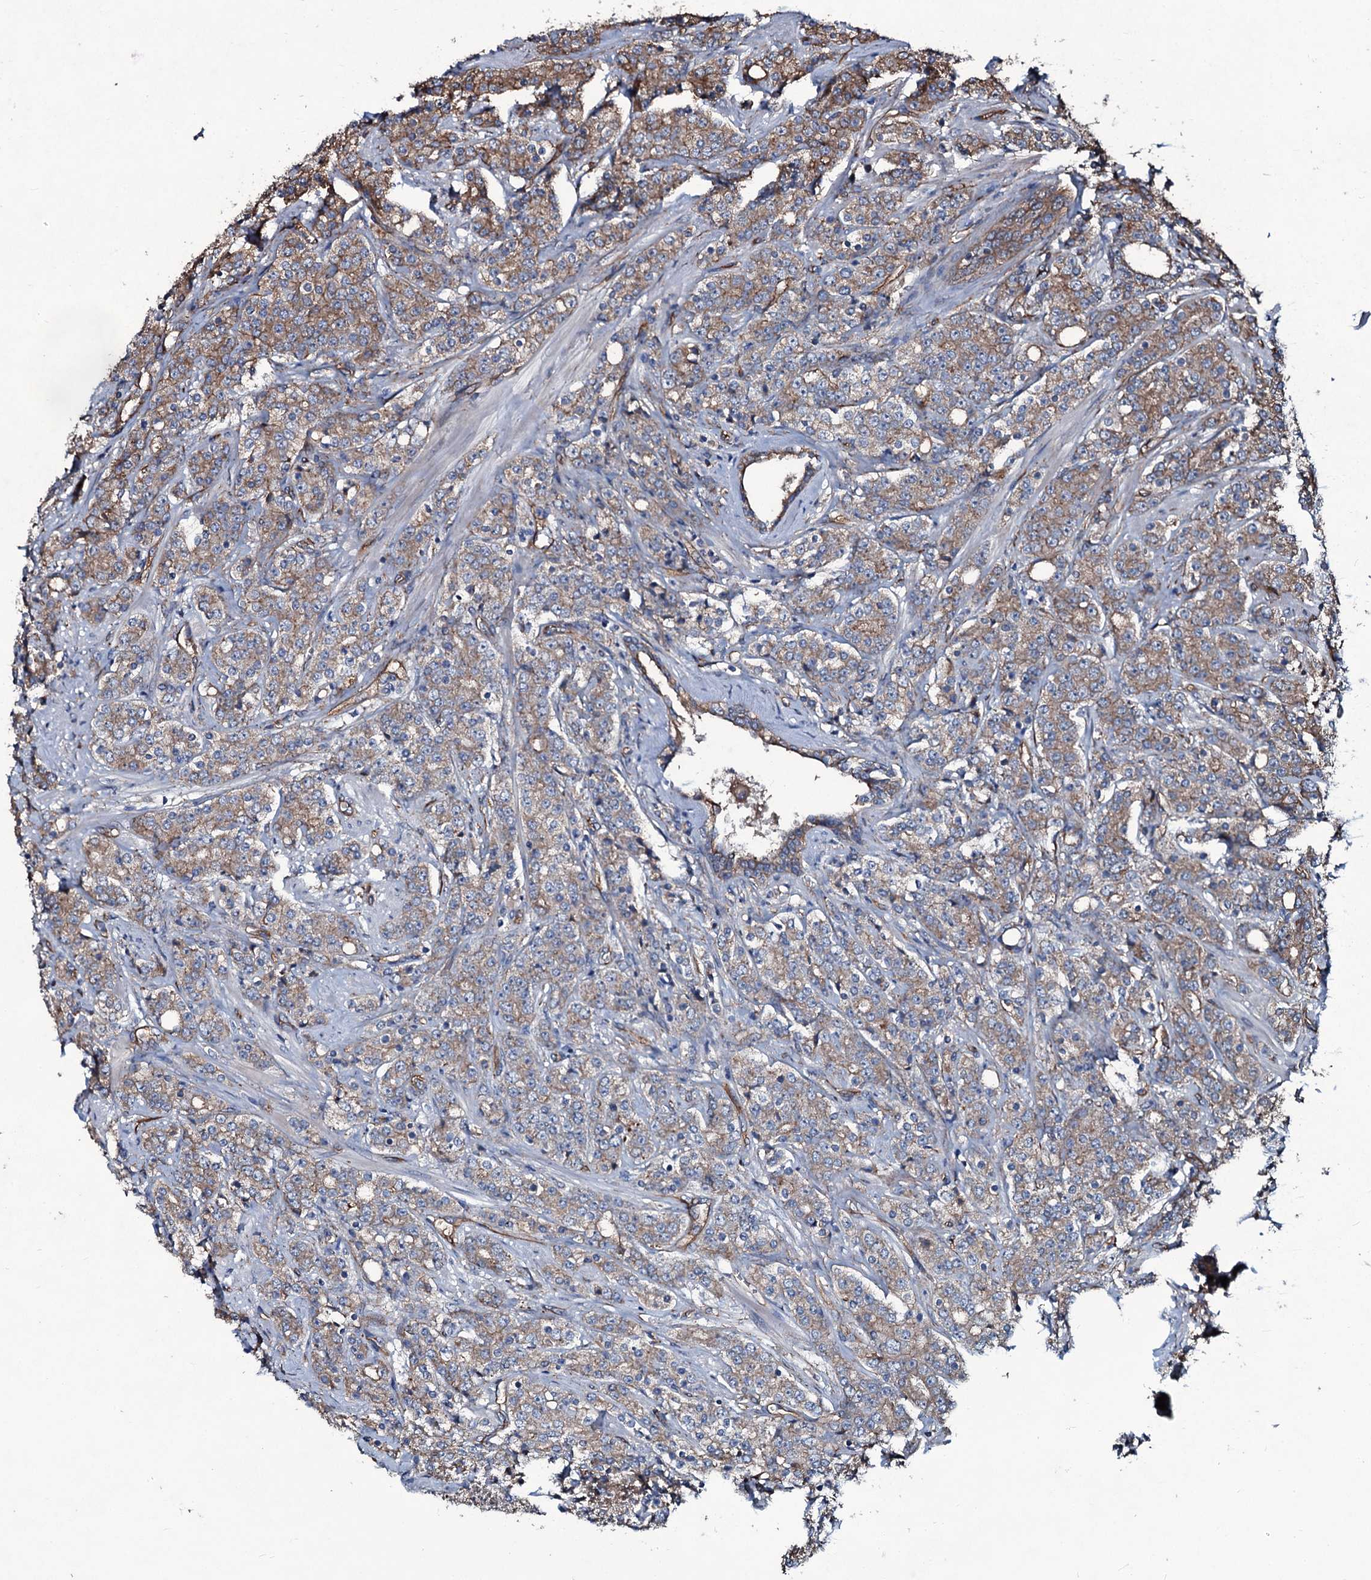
{"staining": {"intensity": "moderate", "quantity": ">75%", "location": "cytoplasmic/membranous"}, "tissue": "prostate cancer", "cell_type": "Tumor cells", "image_type": "cancer", "snomed": [{"axis": "morphology", "description": "Adenocarcinoma, High grade"}, {"axis": "topography", "description": "Prostate"}], "caption": "Human prostate cancer (adenocarcinoma (high-grade)) stained with a protein marker displays moderate staining in tumor cells.", "gene": "DMAC2", "patient": {"sex": "male", "age": 62}}